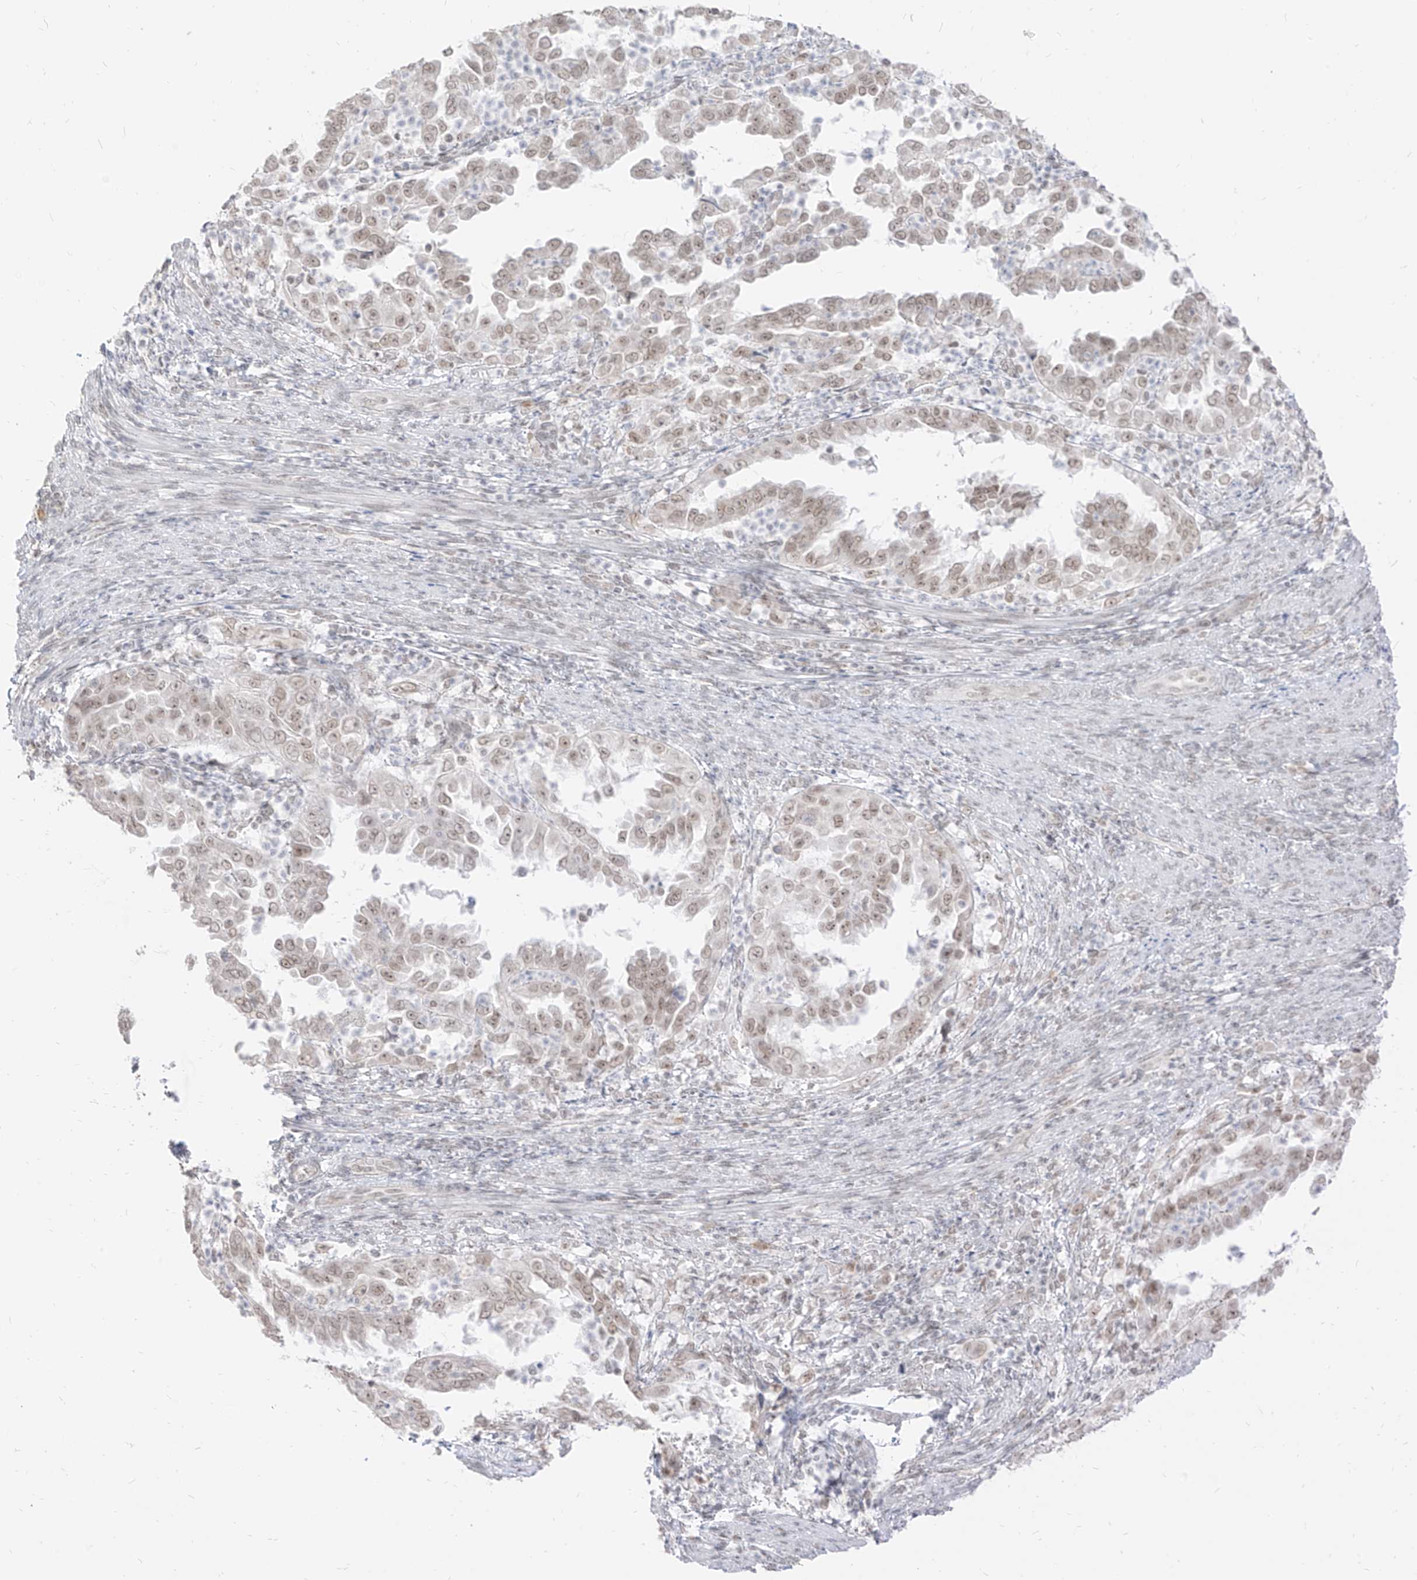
{"staining": {"intensity": "weak", "quantity": ">75%", "location": "nuclear"}, "tissue": "endometrial cancer", "cell_type": "Tumor cells", "image_type": "cancer", "snomed": [{"axis": "morphology", "description": "Adenocarcinoma, NOS"}, {"axis": "topography", "description": "Endometrium"}], "caption": "Protein staining by IHC shows weak nuclear positivity in about >75% of tumor cells in adenocarcinoma (endometrial).", "gene": "SUPT5H", "patient": {"sex": "female", "age": 85}}